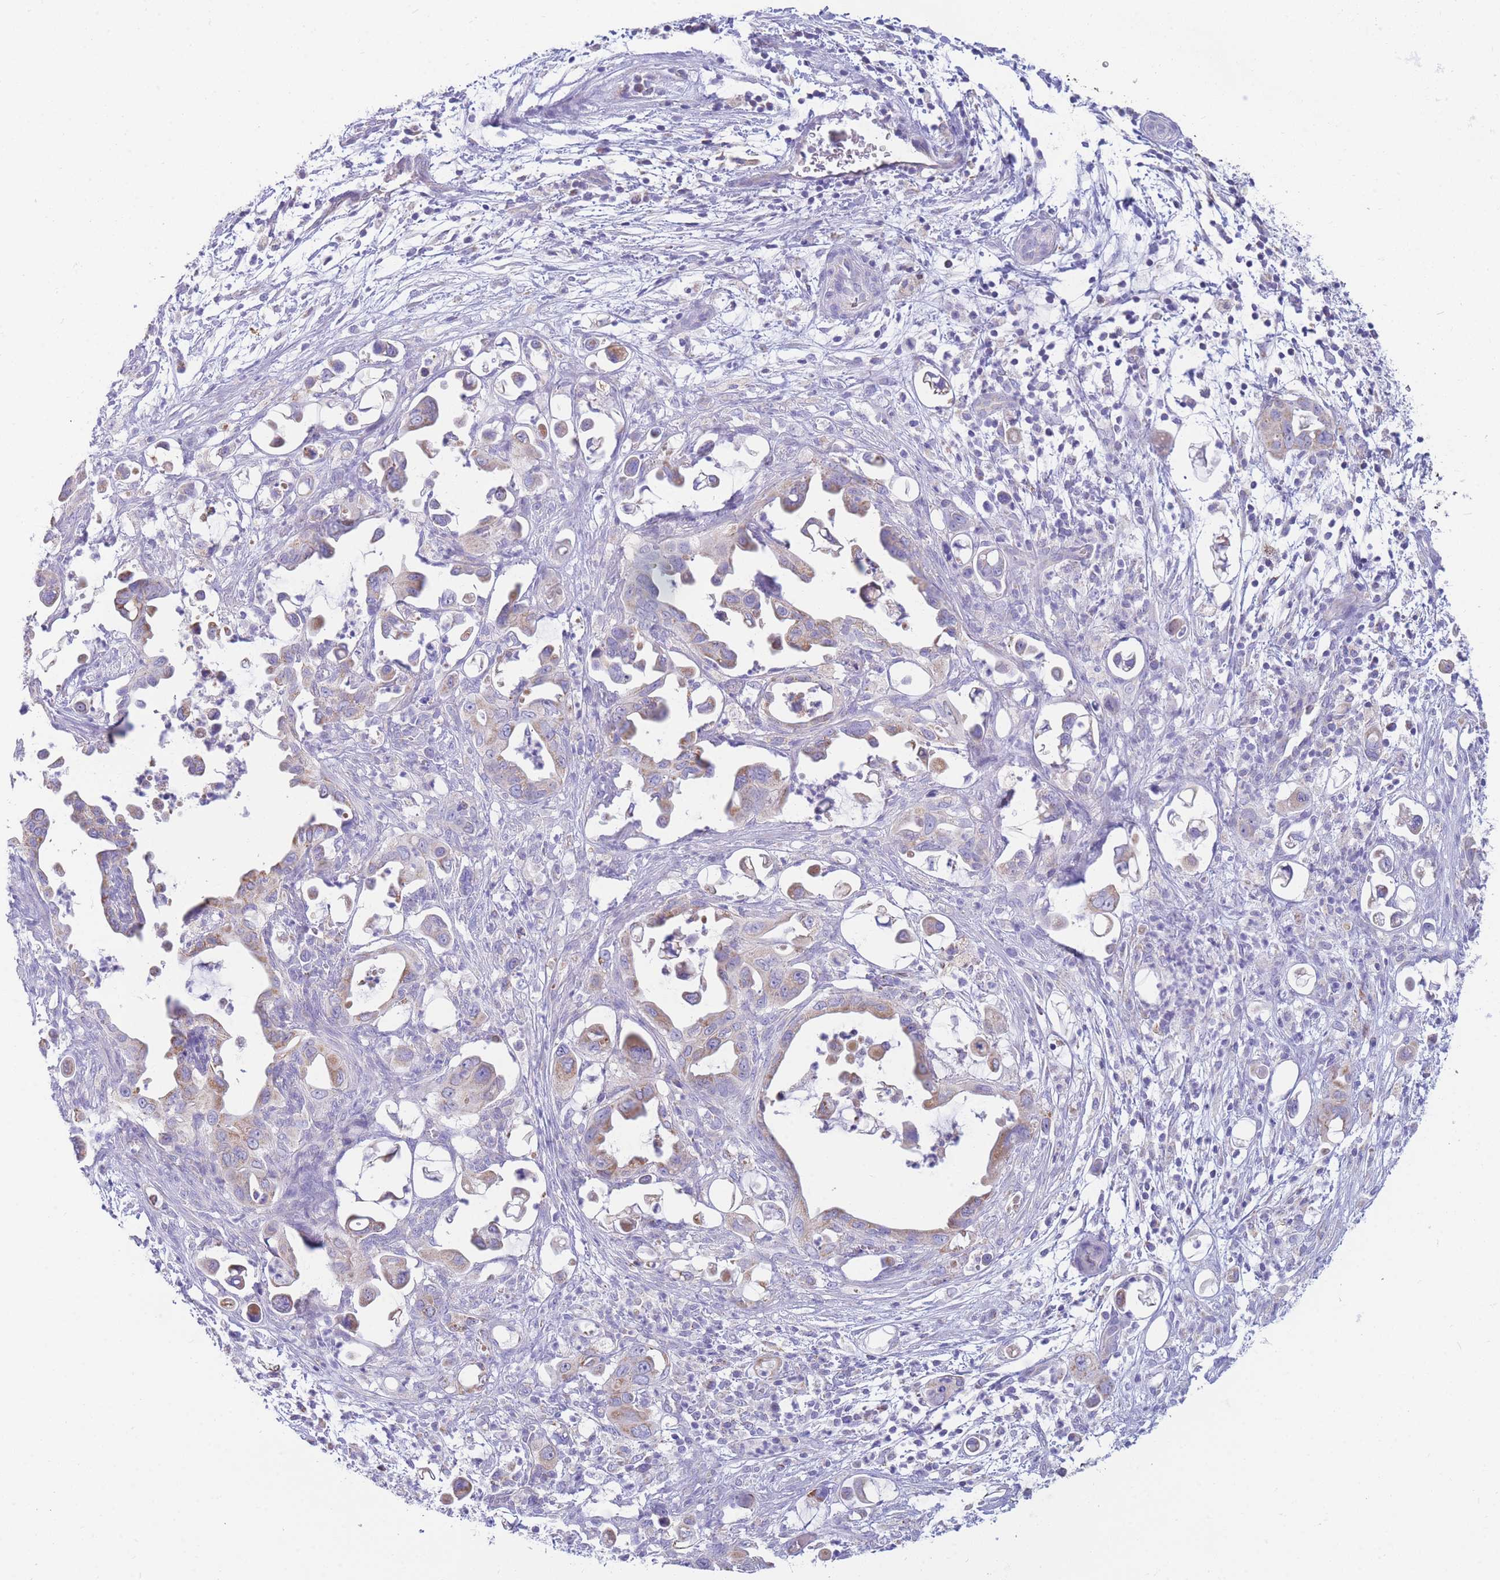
{"staining": {"intensity": "moderate", "quantity": "<25%", "location": "cytoplasmic/membranous"}, "tissue": "pancreatic cancer", "cell_type": "Tumor cells", "image_type": "cancer", "snomed": [{"axis": "morphology", "description": "Adenocarcinoma, NOS"}, {"axis": "topography", "description": "Pancreas"}], "caption": "Pancreatic cancer (adenocarcinoma) stained with IHC shows moderate cytoplasmic/membranous expression in about <25% of tumor cells. (IHC, brightfield microscopy, high magnification).", "gene": "DHRS11", "patient": {"sex": "male", "age": 61}}